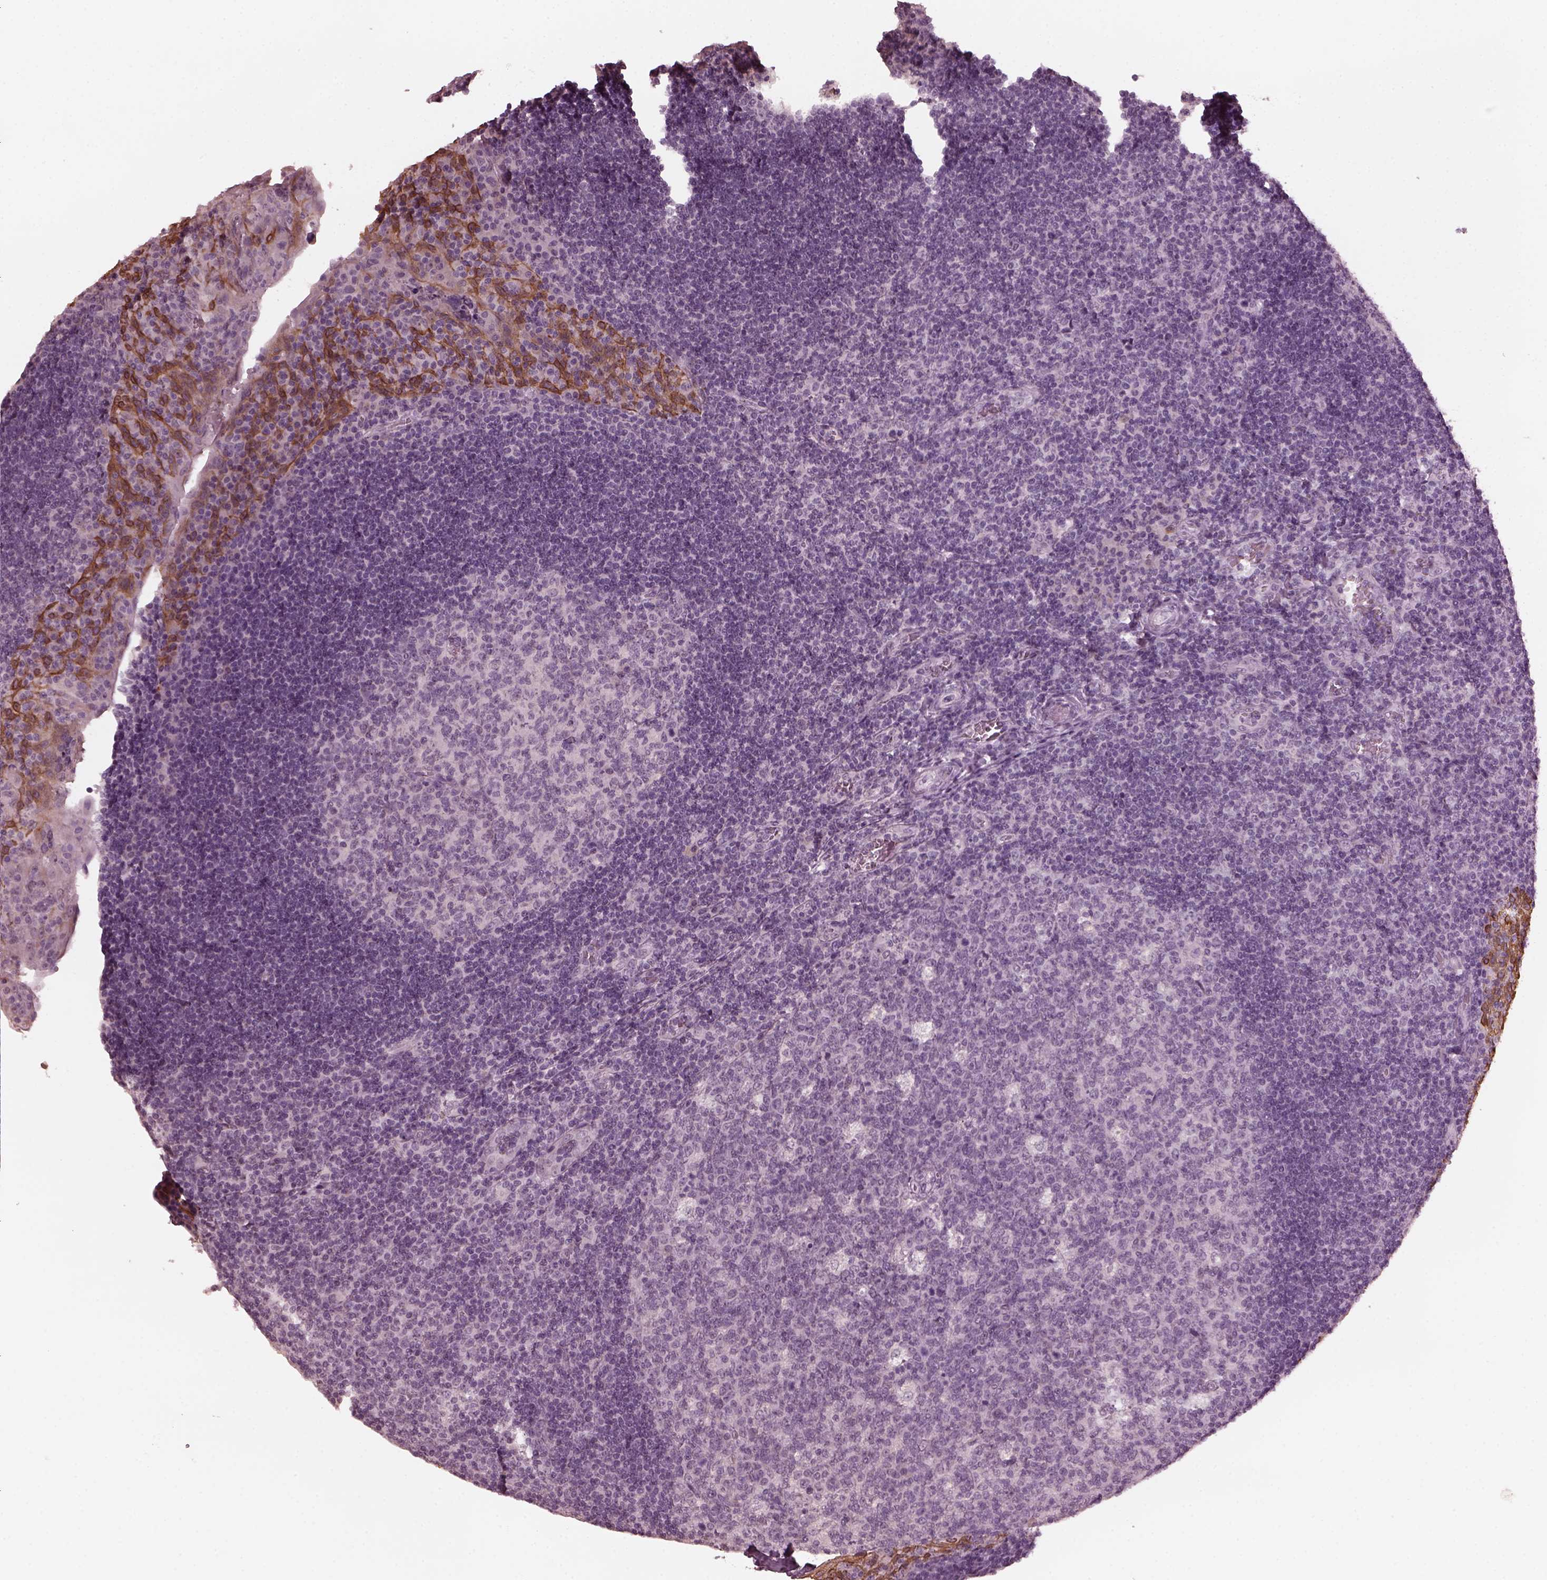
{"staining": {"intensity": "negative", "quantity": "none", "location": "none"}, "tissue": "tonsil", "cell_type": "Germinal center cells", "image_type": "normal", "snomed": [{"axis": "morphology", "description": "Normal tissue, NOS"}, {"axis": "topography", "description": "Tonsil"}], "caption": "Immunohistochemistry micrograph of unremarkable tonsil: tonsil stained with DAB (3,3'-diaminobenzidine) reveals no significant protein positivity in germinal center cells.", "gene": "KRT79", "patient": {"sex": "male", "age": 17}}